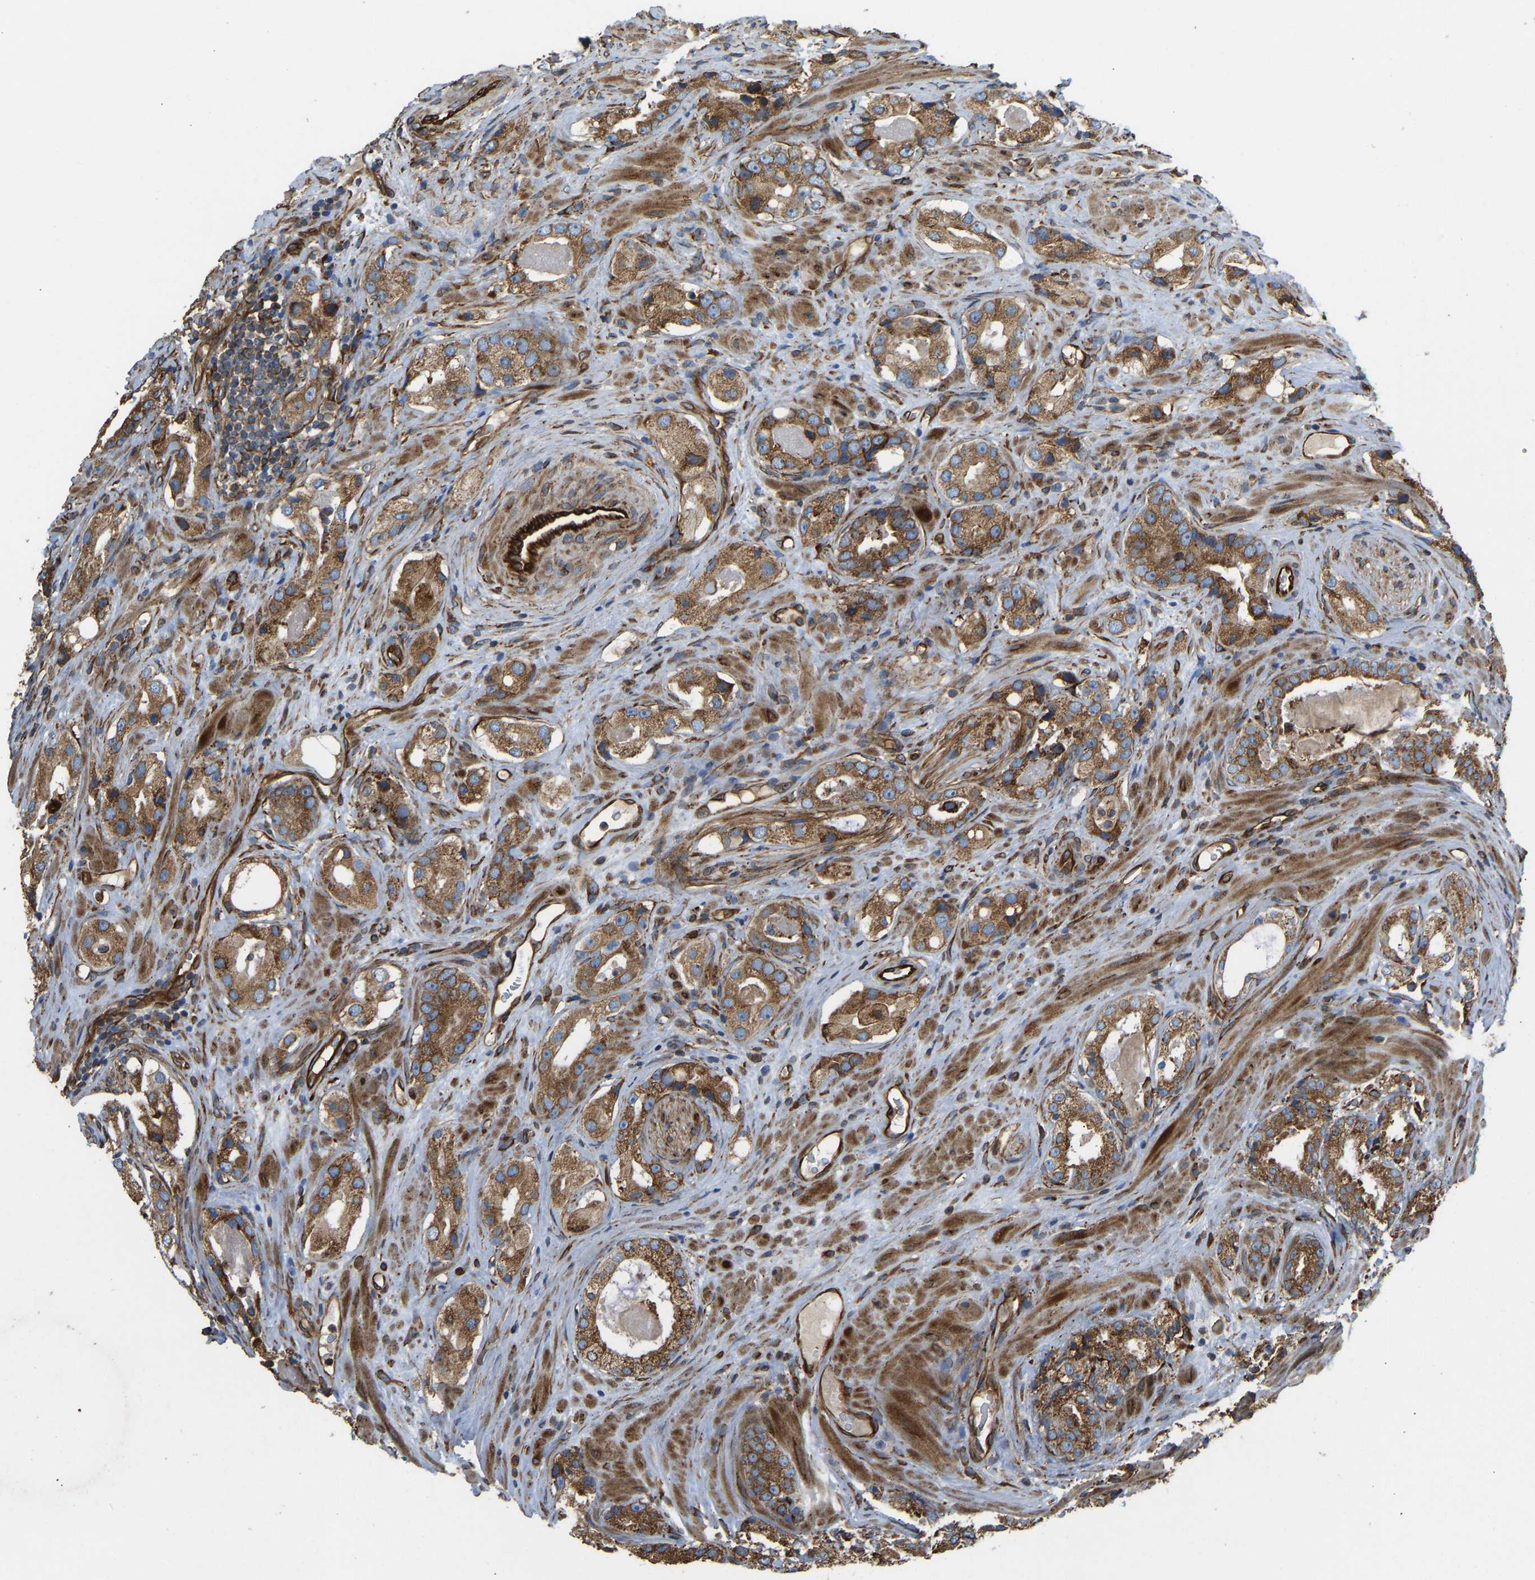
{"staining": {"intensity": "strong", "quantity": ">75%", "location": "cytoplasmic/membranous"}, "tissue": "prostate cancer", "cell_type": "Tumor cells", "image_type": "cancer", "snomed": [{"axis": "morphology", "description": "Adenocarcinoma, High grade"}, {"axis": "topography", "description": "Prostate"}], "caption": "DAB immunohistochemical staining of prostate cancer demonstrates strong cytoplasmic/membranous protein expression in approximately >75% of tumor cells.", "gene": "BEX3", "patient": {"sex": "male", "age": 63}}